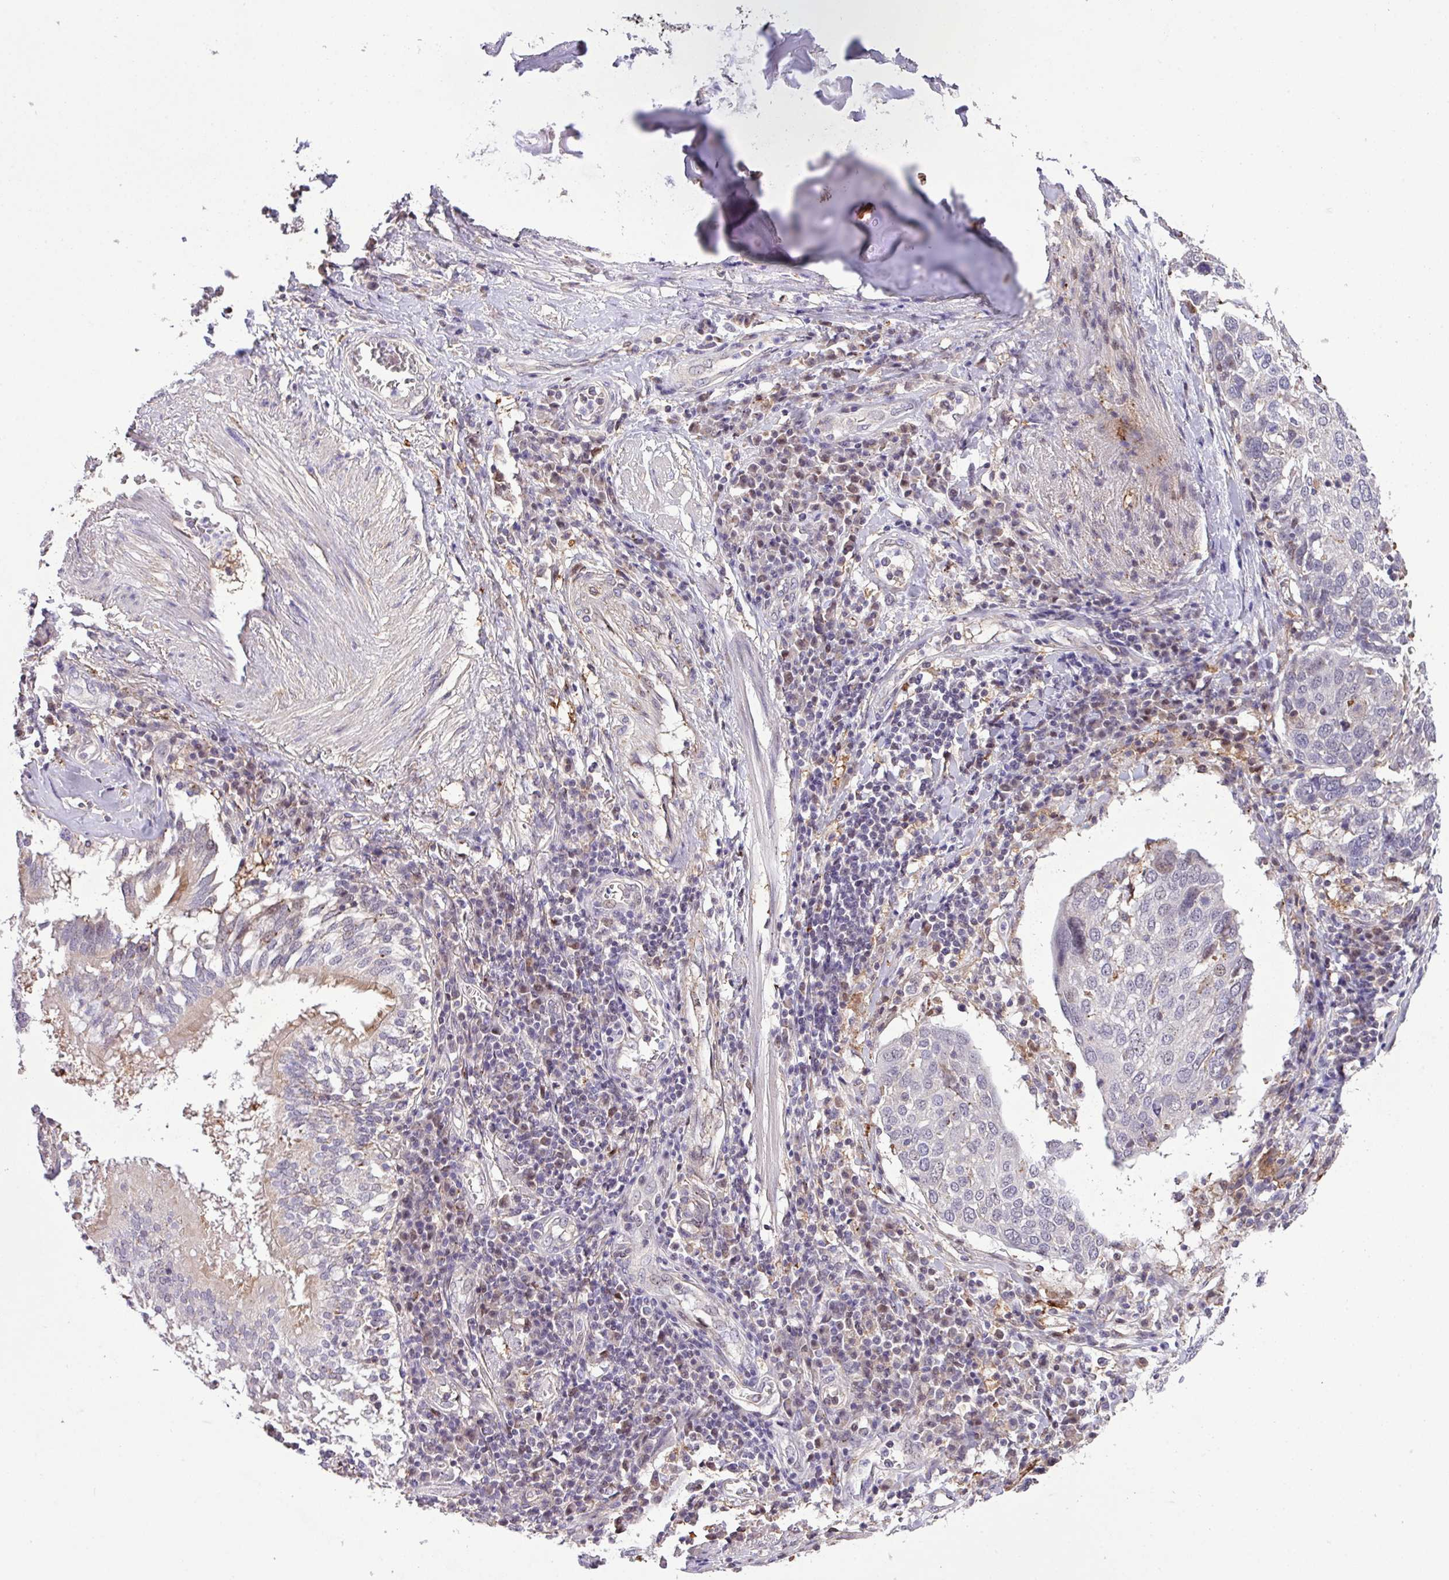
{"staining": {"intensity": "negative", "quantity": "none", "location": "none"}, "tissue": "lung cancer", "cell_type": "Tumor cells", "image_type": "cancer", "snomed": [{"axis": "morphology", "description": "Squamous cell carcinoma, NOS"}, {"axis": "topography", "description": "Lung"}], "caption": "This is a image of IHC staining of lung cancer (squamous cell carcinoma), which shows no expression in tumor cells. (Stains: DAB (3,3'-diaminobenzidine) IHC with hematoxylin counter stain, Microscopy: brightfield microscopy at high magnification).", "gene": "RPP25L", "patient": {"sex": "male", "age": 65}}